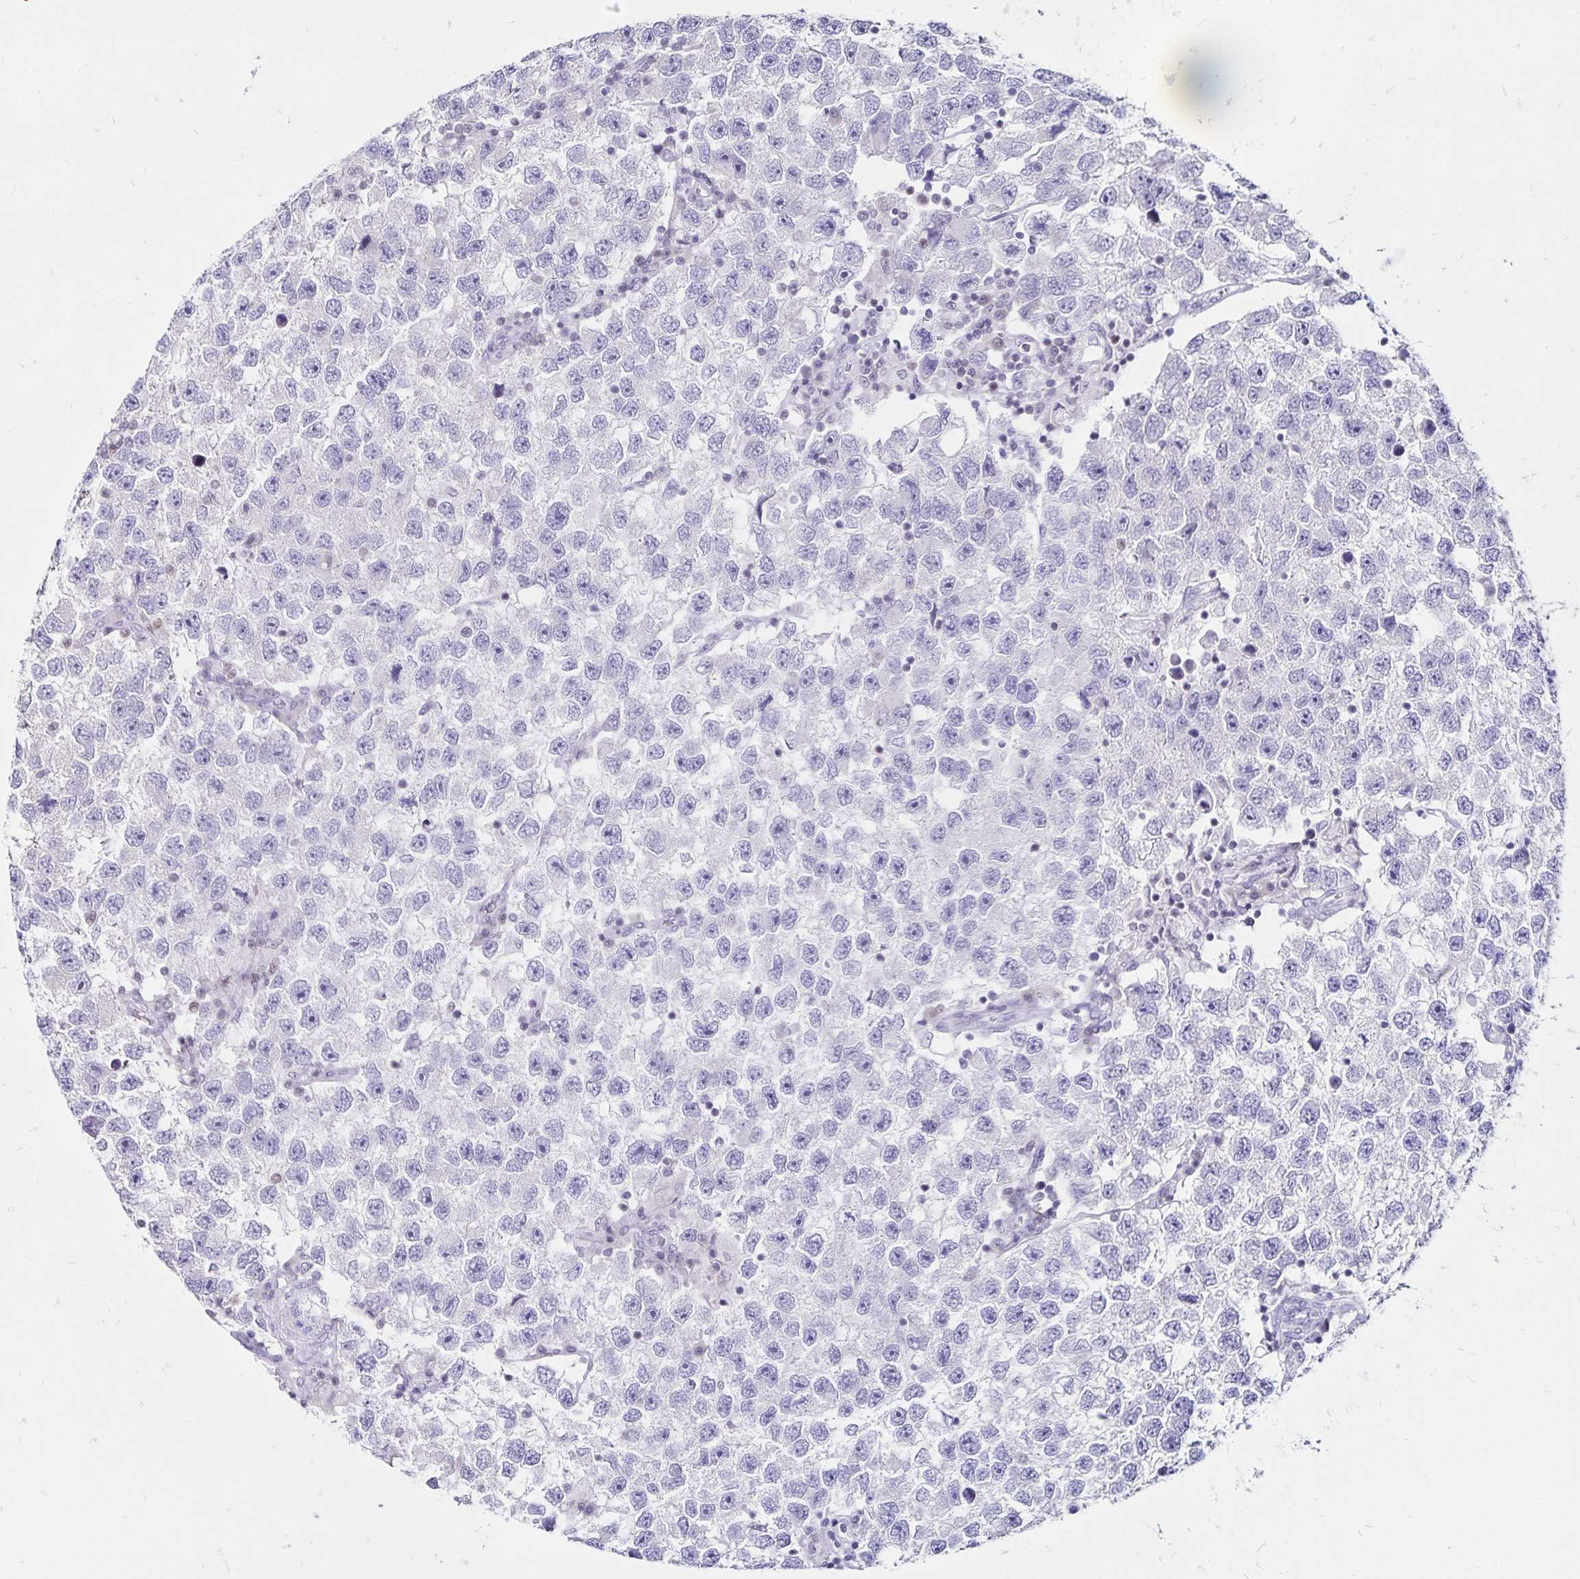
{"staining": {"intensity": "negative", "quantity": "none", "location": "none"}, "tissue": "testis cancer", "cell_type": "Tumor cells", "image_type": "cancer", "snomed": [{"axis": "morphology", "description": "Seminoma, NOS"}, {"axis": "topography", "description": "Testis"}], "caption": "An immunohistochemistry (IHC) image of testis cancer (seminoma) is shown. There is no staining in tumor cells of testis cancer (seminoma). (DAB immunohistochemistry, high magnification).", "gene": "IKZF1", "patient": {"sex": "male", "age": 26}}